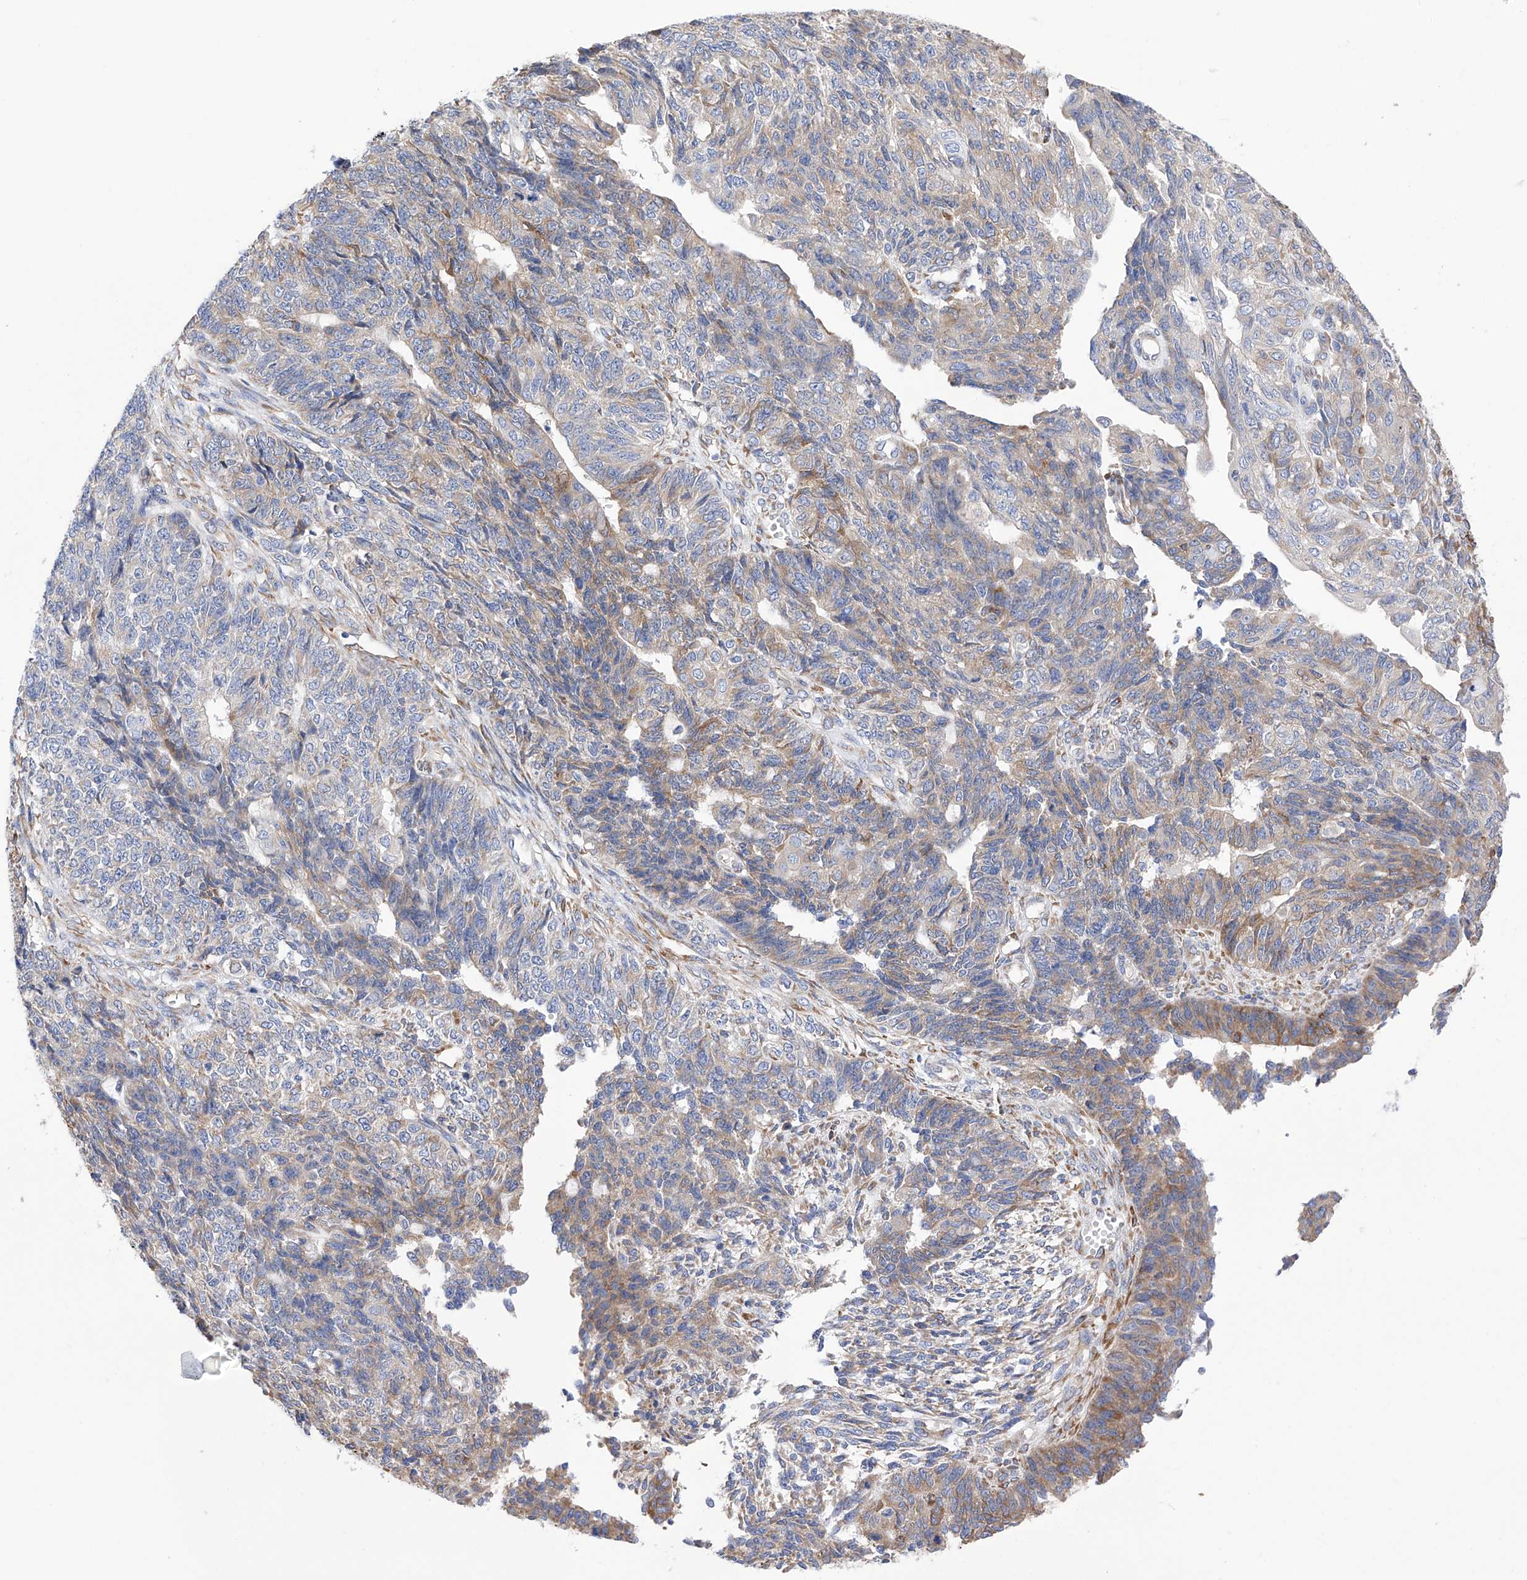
{"staining": {"intensity": "moderate", "quantity": "<25%", "location": "cytoplasmic/membranous"}, "tissue": "endometrial cancer", "cell_type": "Tumor cells", "image_type": "cancer", "snomed": [{"axis": "morphology", "description": "Adenocarcinoma, NOS"}, {"axis": "topography", "description": "Endometrium"}], "caption": "A high-resolution photomicrograph shows immunohistochemistry staining of adenocarcinoma (endometrial), which reveals moderate cytoplasmic/membranous positivity in about <25% of tumor cells. Using DAB (brown) and hematoxylin (blue) stains, captured at high magnification using brightfield microscopy.", "gene": "PDIA5", "patient": {"sex": "female", "age": 32}}